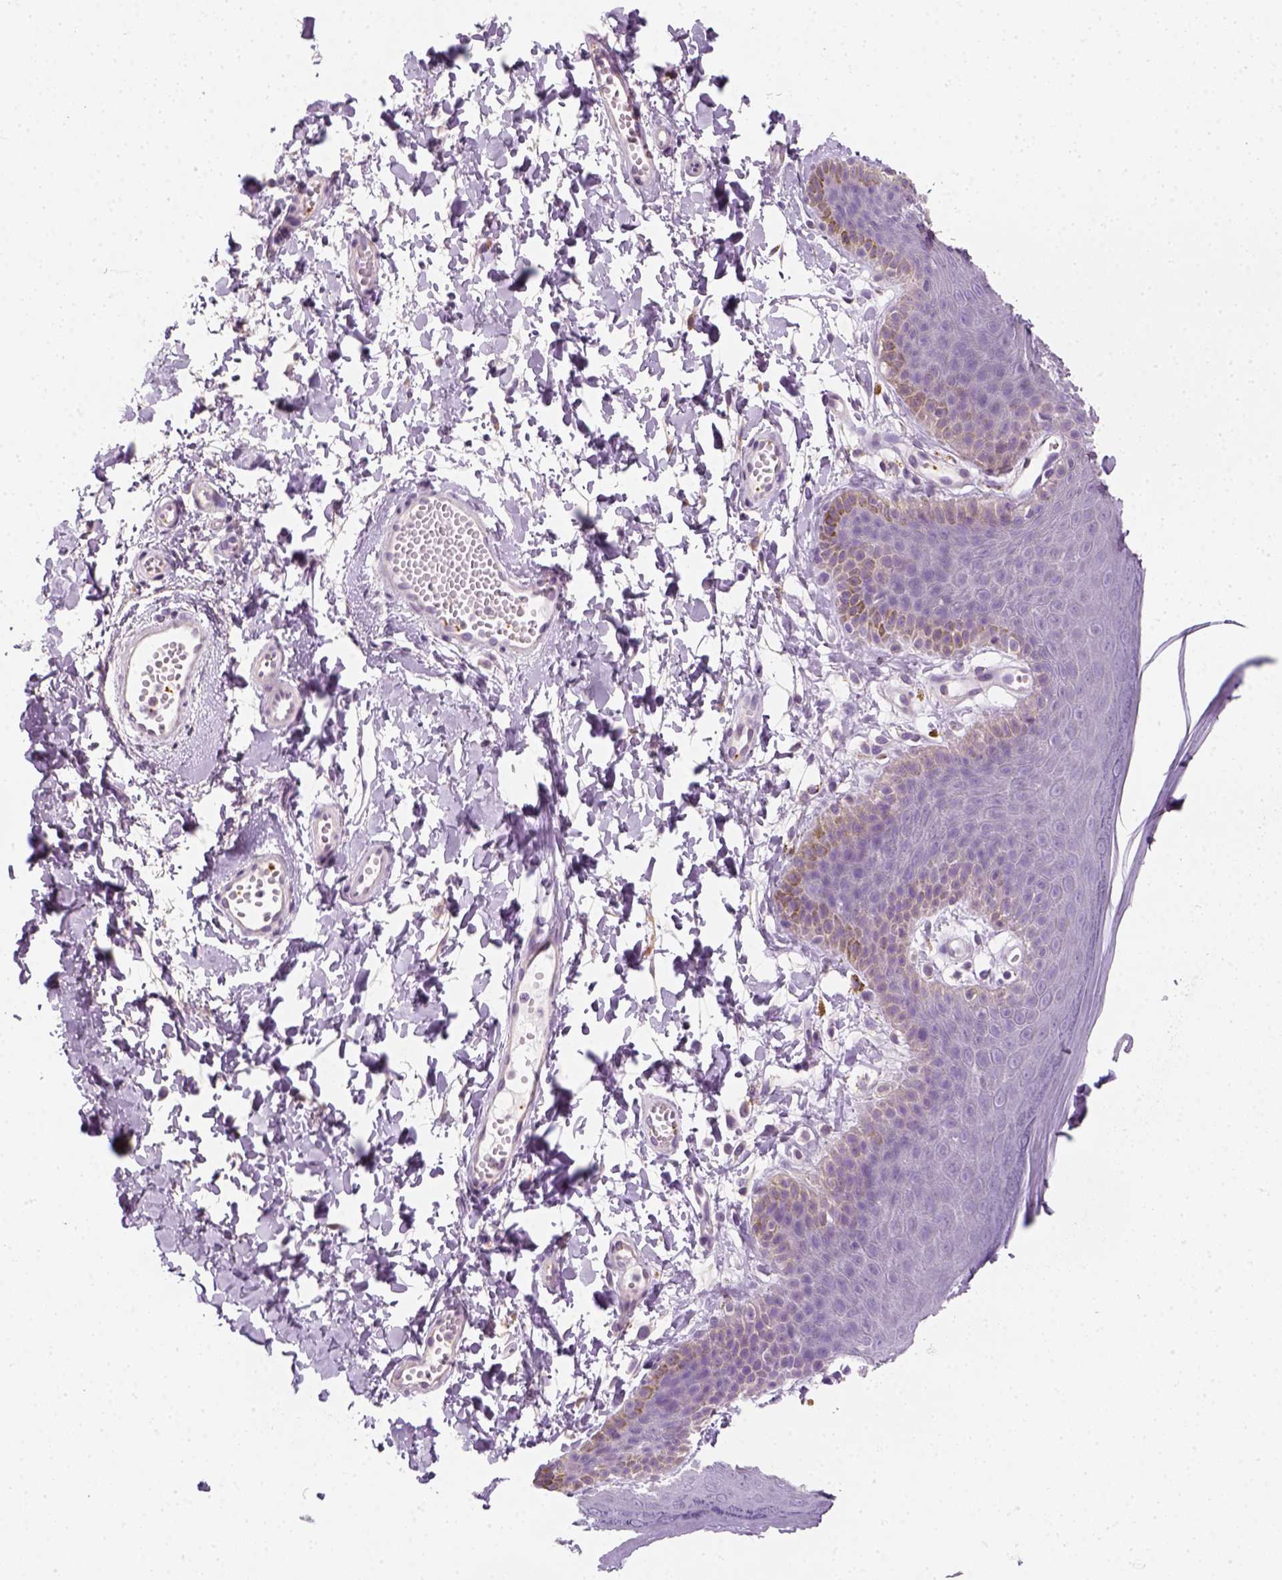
{"staining": {"intensity": "negative", "quantity": "none", "location": "none"}, "tissue": "skin", "cell_type": "Epidermal cells", "image_type": "normal", "snomed": [{"axis": "morphology", "description": "Normal tissue, NOS"}, {"axis": "topography", "description": "Anal"}], "caption": "This is an IHC histopathology image of normal skin. There is no staining in epidermal cells.", "gene": "FAM163B", "patient": {"sex": "male", "age": 53}}